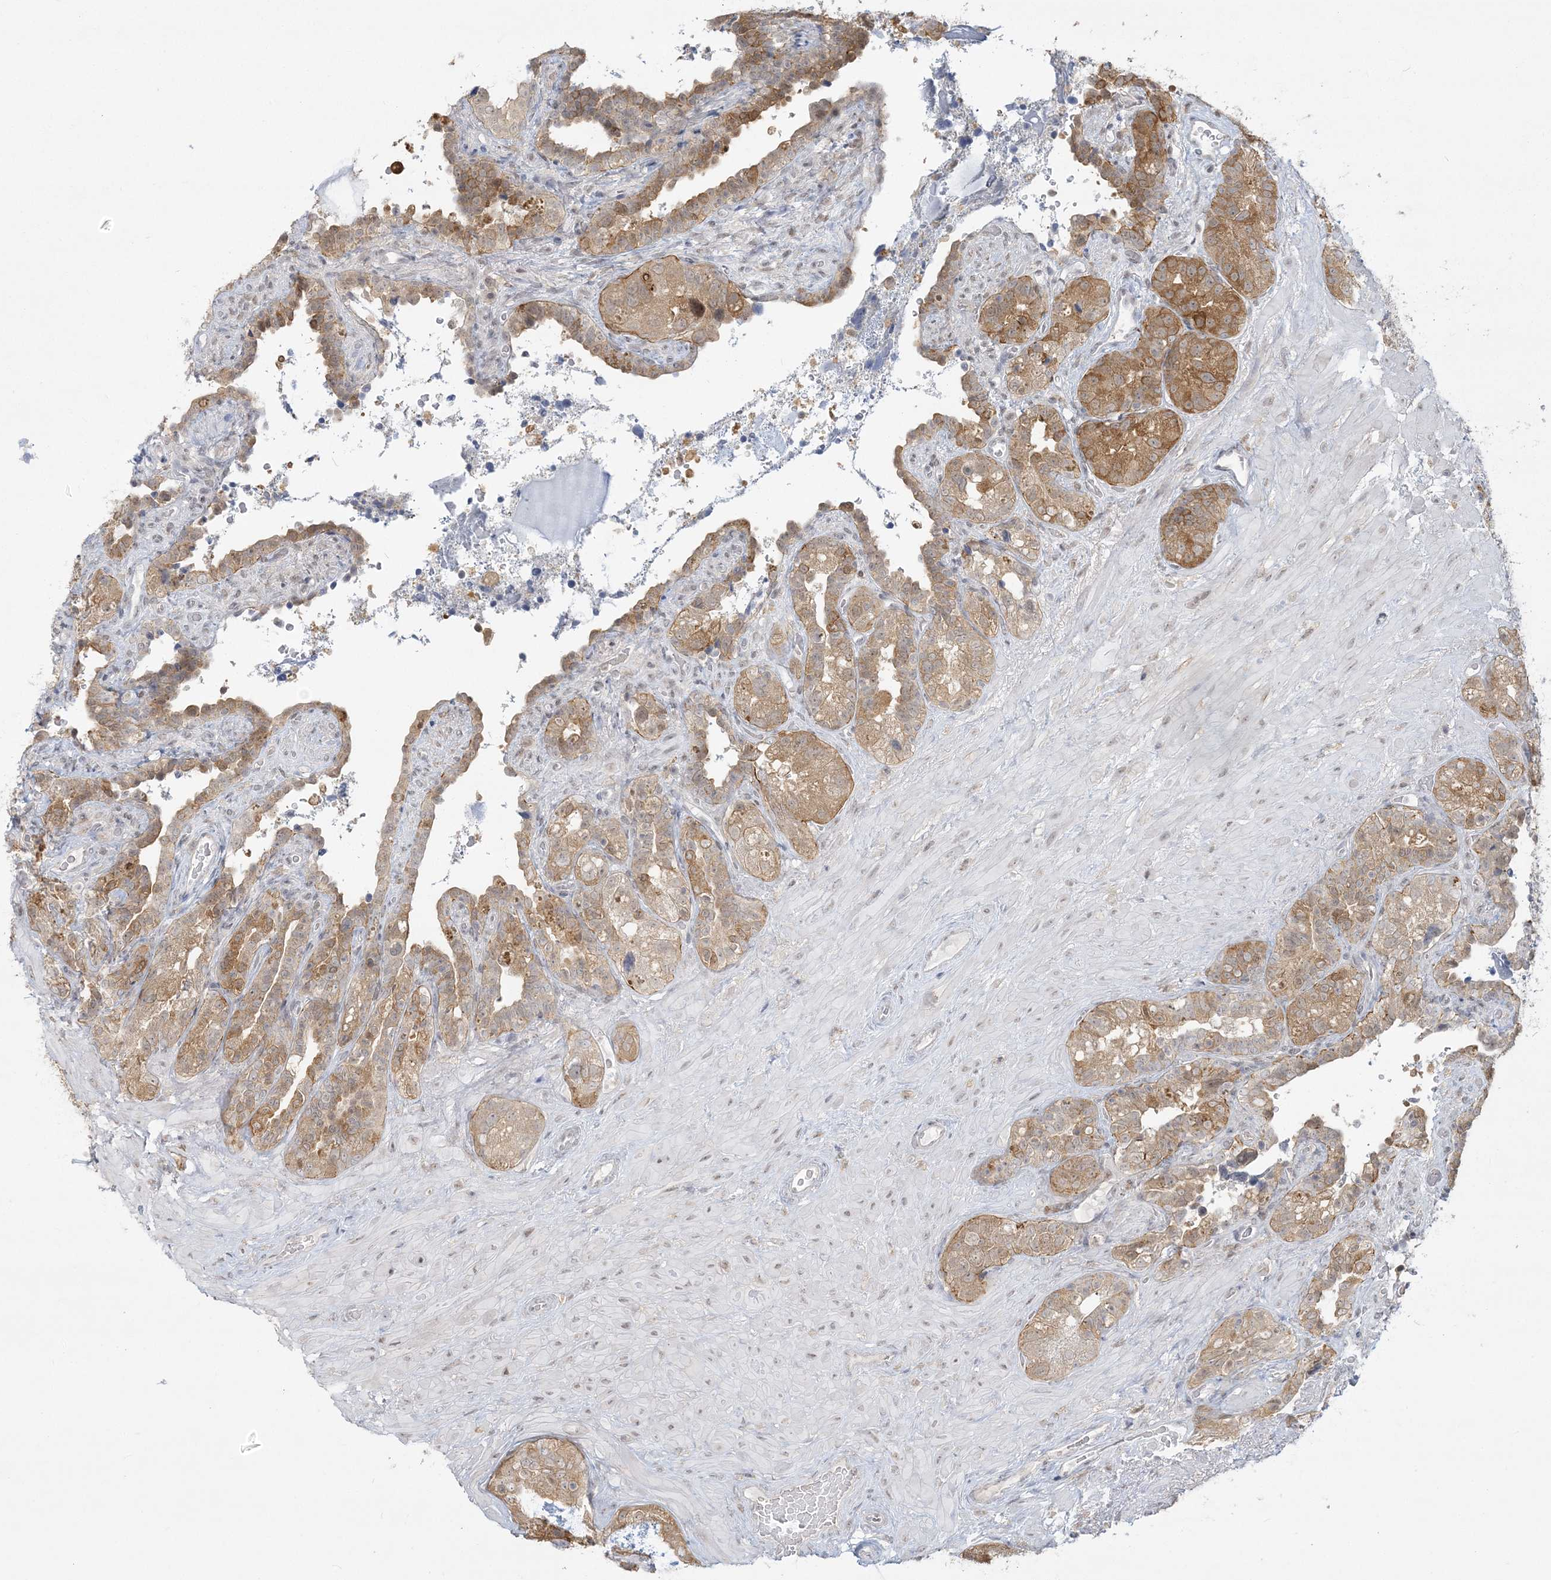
{"staining": {"intensity": "moderate", "quantity": ">75%", "location": "cytoplasmic/membranous"}, "tissue": "seminal vesicle", "cell_type": "Glandular cells", "image_type": "normal", "snomed": [{"axis": "morphology", "description": "Normal tissue, NOS"}, {"axis": "topography", "description": "Seminal veicle"}, {"axis": "topography", "description": "Peripheral nerve tissue"}], "caption": "Immunohistochemistry histopathology image of normal seminal vesicle stained for a protein (brown), which demonstrates medium levels of moderate cytoplasmic/membranous expression in about >75% of glandular cells.", "gene": "ANKS1A", "patient": {"sex": "male", "age": 67}}